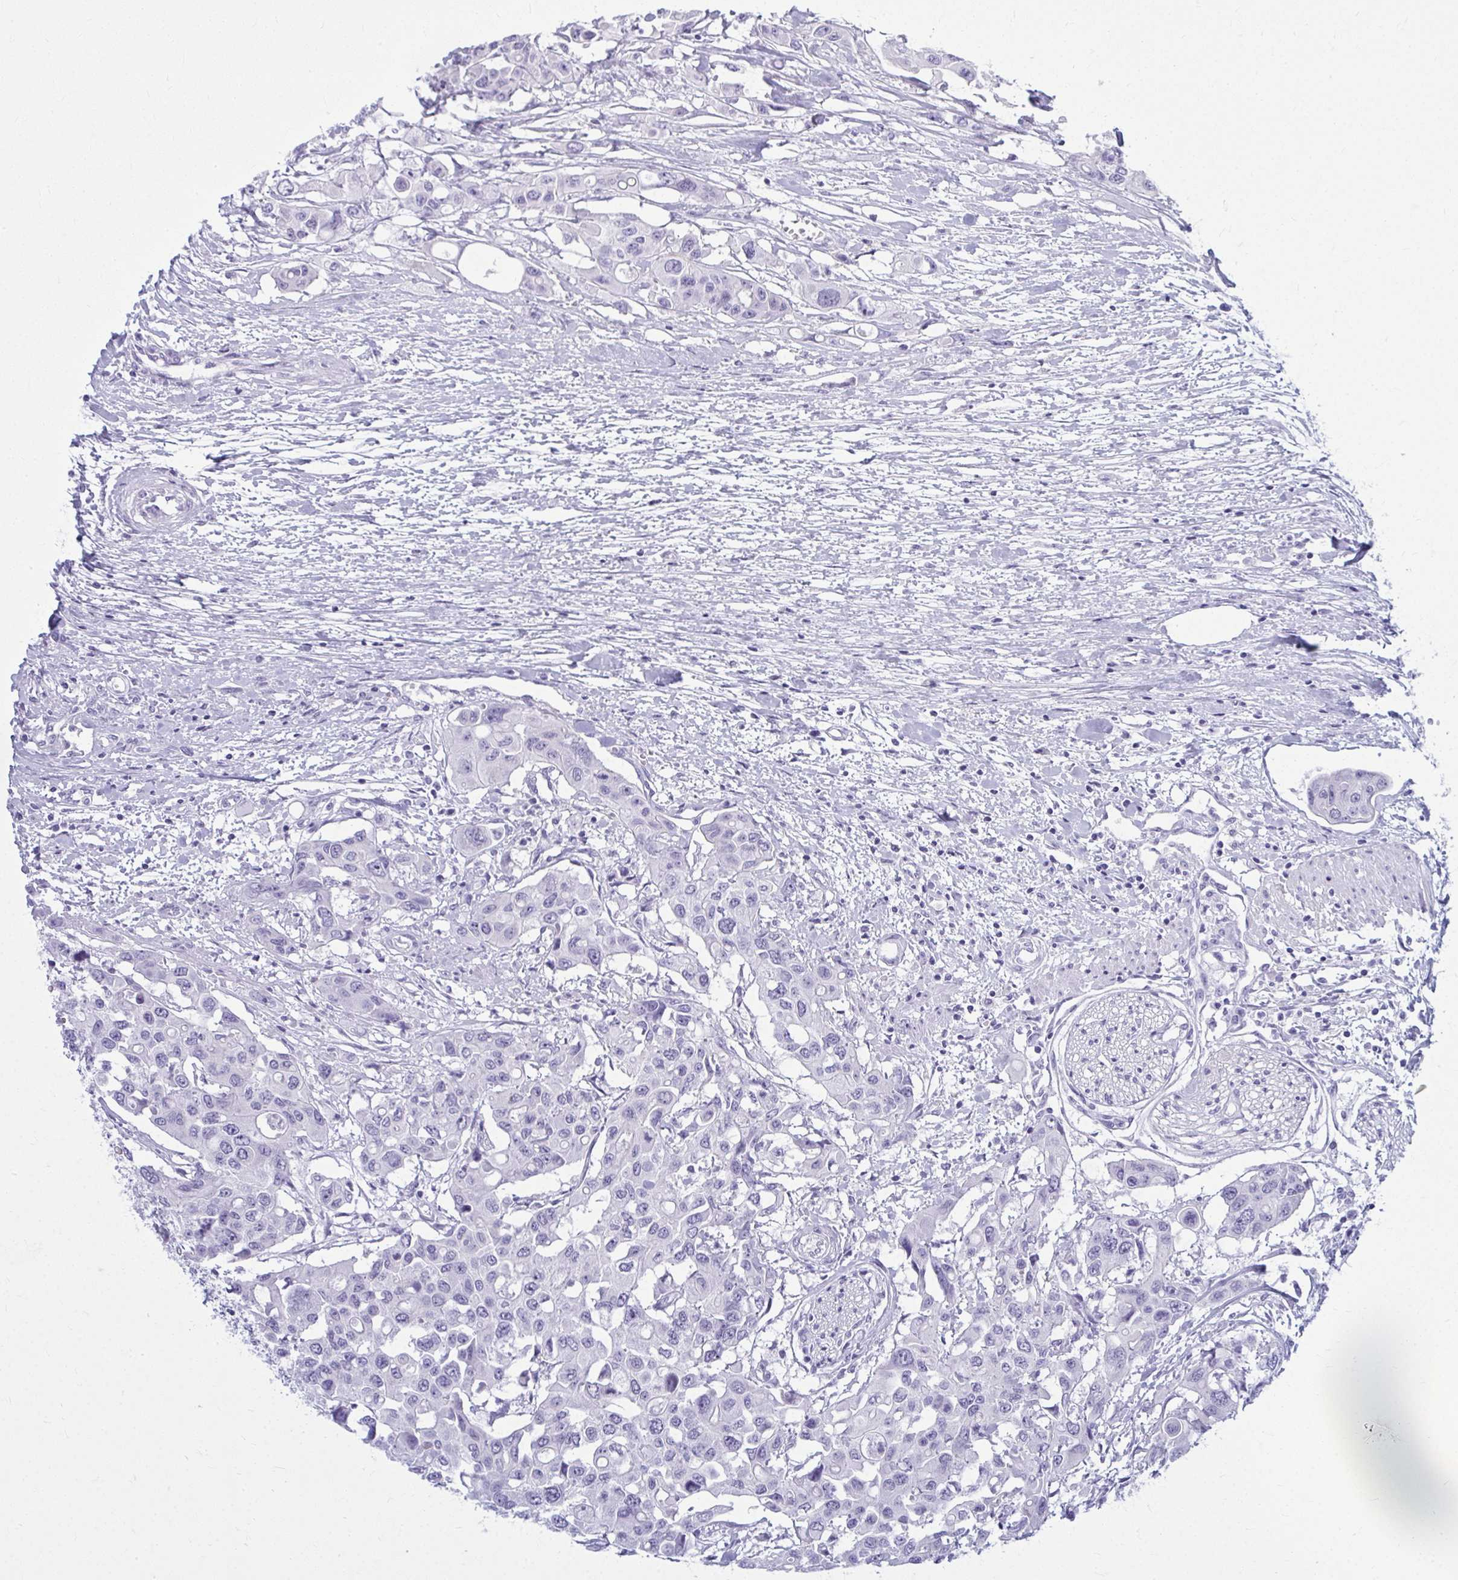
{"staining": {"intensity": "negative", "quantity": "none", "location": "none"}, "tissue": "colorectal cancer", "cell_type": "Tumor cells", "image_type": "cancer", "snomed": [{"axis": "morphology", "description": "Adenocarcinoma, NOS"}, {"axis": "topography", "description": "Colon"}], "caption": "The image exhibits no staining of tumor cells in colorectal cancer (adenocarcinoma).", "gene": "QDPR", "patient": {"sex": "male", "age": 77}}